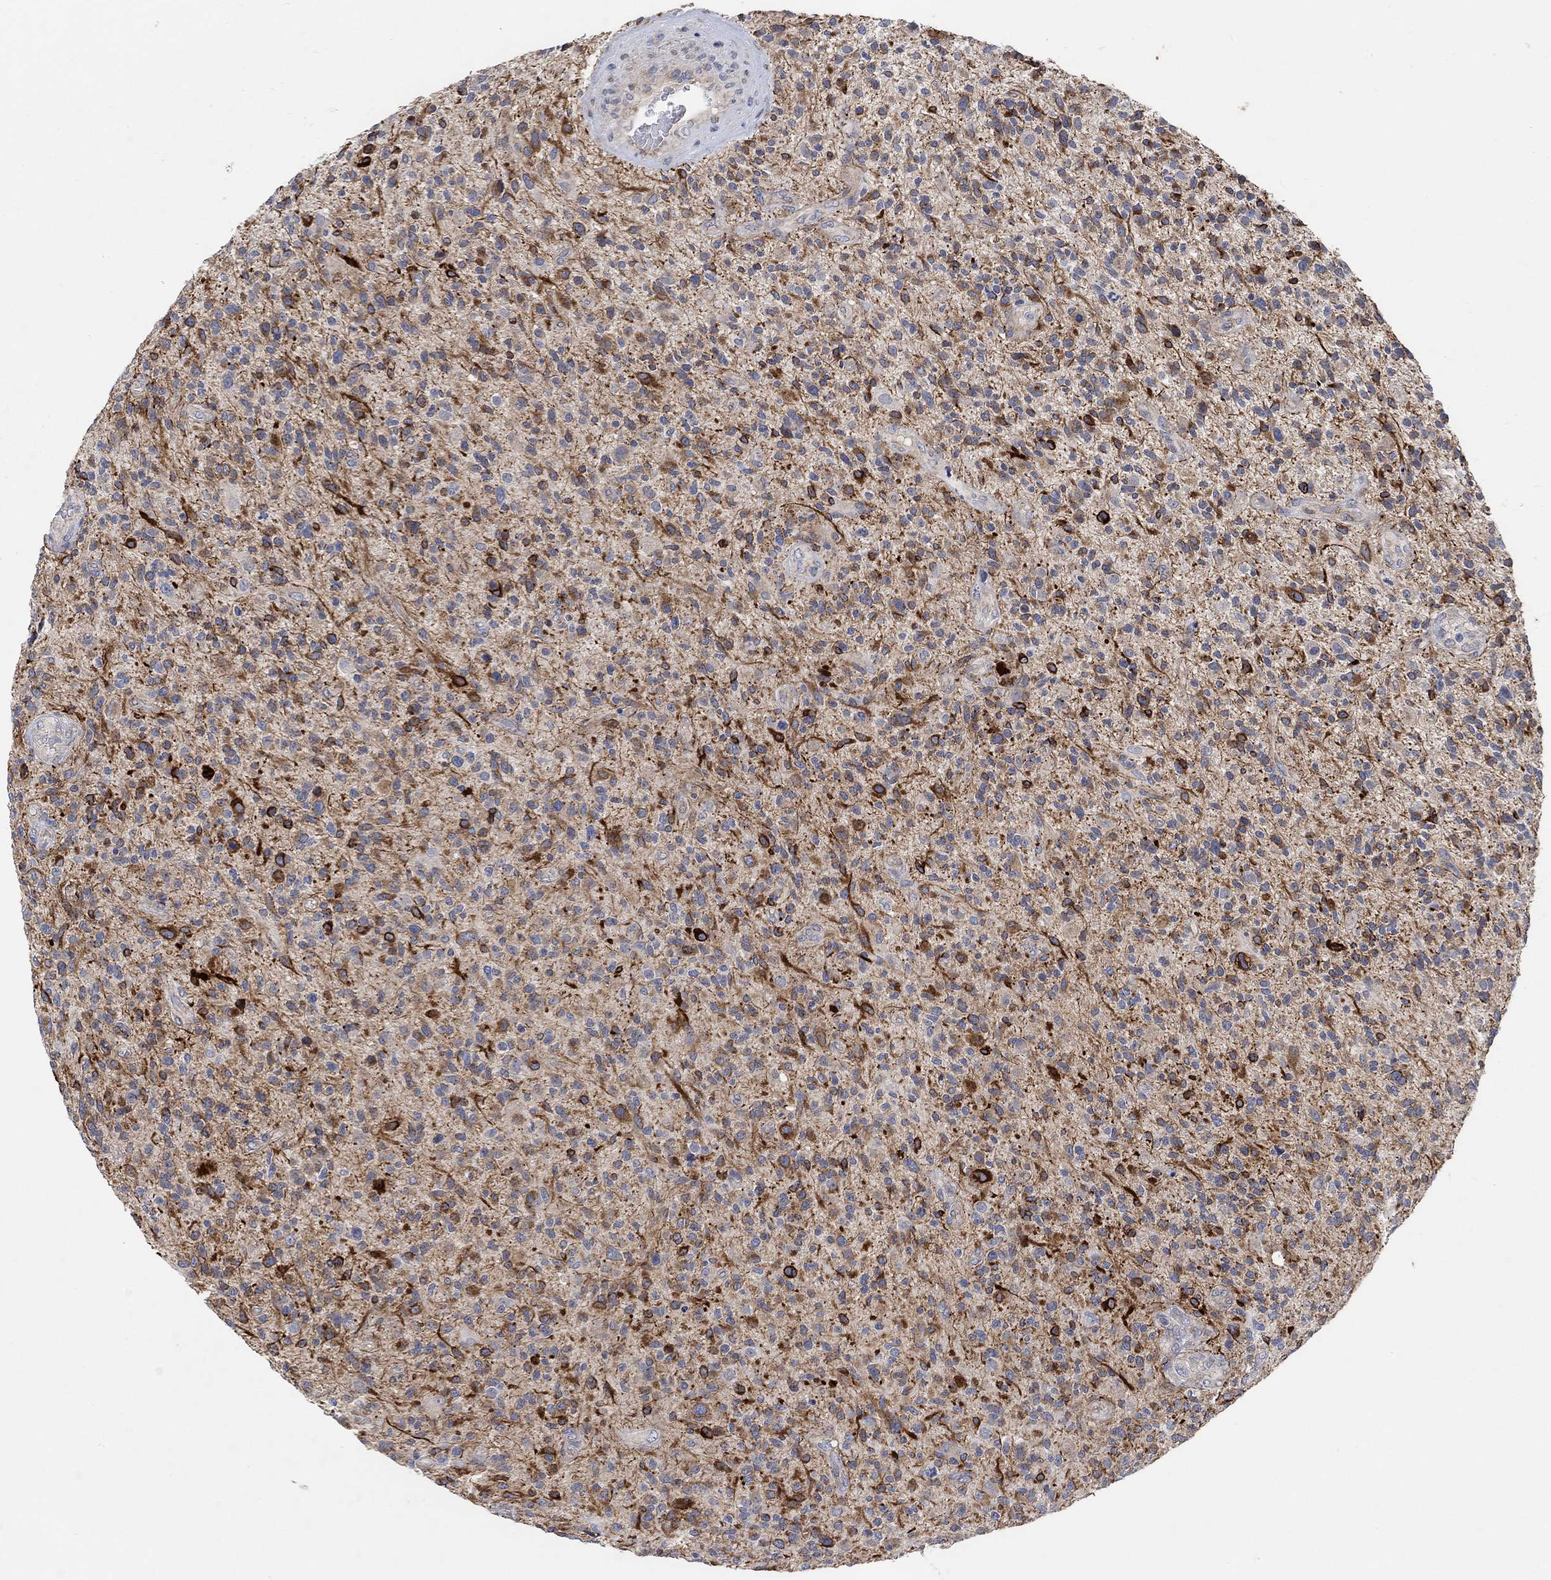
{"staining": {"intensity": "strong", "quantity": "25%-75%", "location": "cytoplasmic/membranous"}, "tissue": "glioma", "cell_type": "Tumor cells", "image_type": "cancer", "snomed": [{"axis": "morphology", "description": "Glioma, malignant, High grade"}, {"axis": "topography", "description": "Brain"}], "caption": "A micrograph showing strong cytoplasmic/membranous positivity in about 25%-75% of tumor cells in high-grade glioma (malignant), as visualized by brown immunohistochemical staining.", "gene": "HCRTR1", "patient": {"sex": "male", "age": 47}}